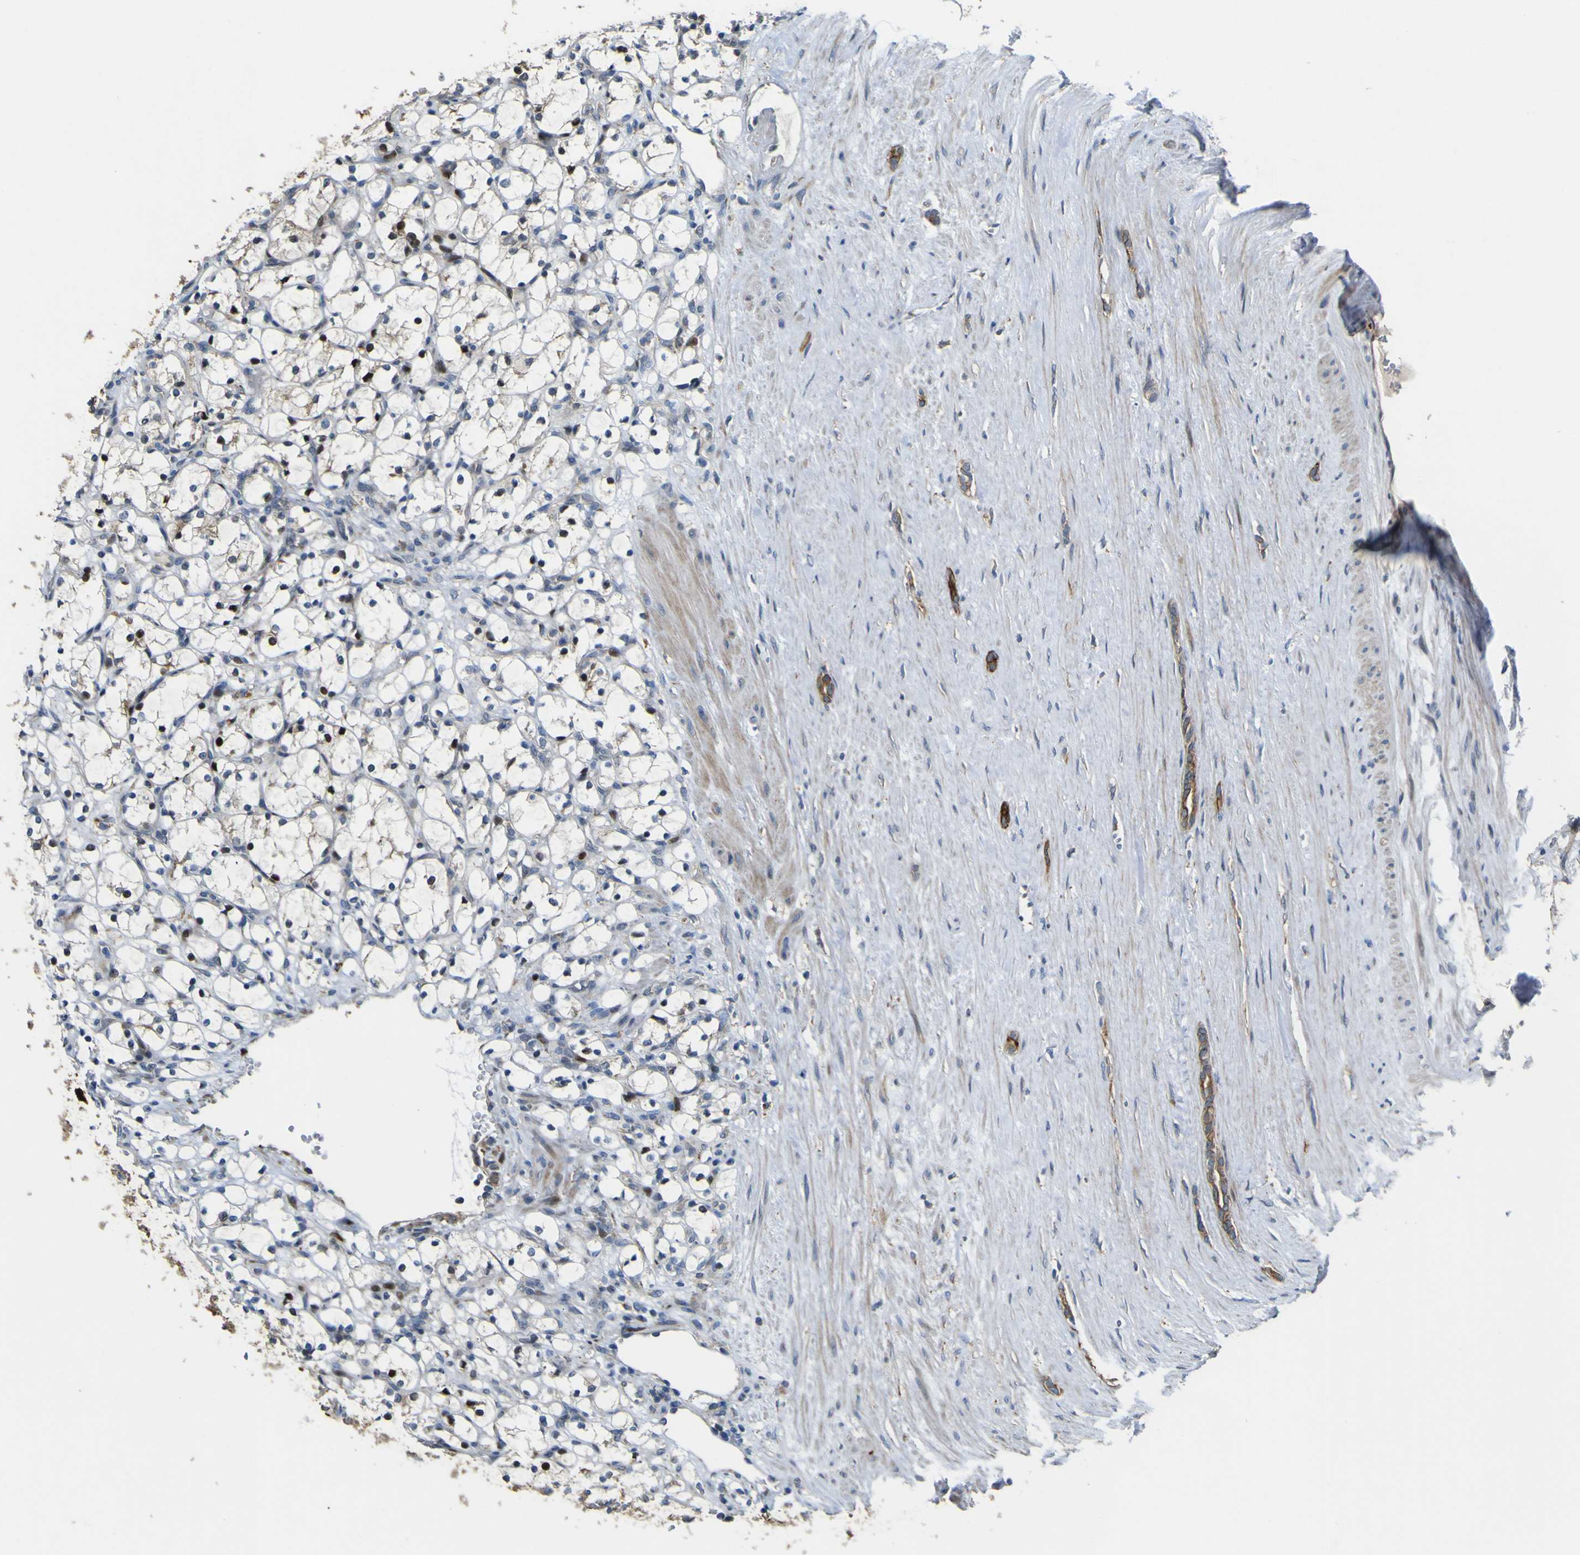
{"staining": {"intensity": "strong", "quantity": "<25%", "location": "nuclear"}, "tissue": "renal cancer", "cell_type": "Tumor cells", "image_type": "cancer", "snomed": [{"axis": "morphology", "description": "Adenocarcinoma, NOS"}, {"axis": "topography", "description": "Kidney"}], "caption": "Immunohistochemistry (IHC) (DAB (3,3'-diaminobenzidine)) staining of human renal cancer shows strong nuclear protein positivity in approximately <25% of tumor cells.", "gene": "LBHD1", "patient": {"sex": "female", "age": 69}}